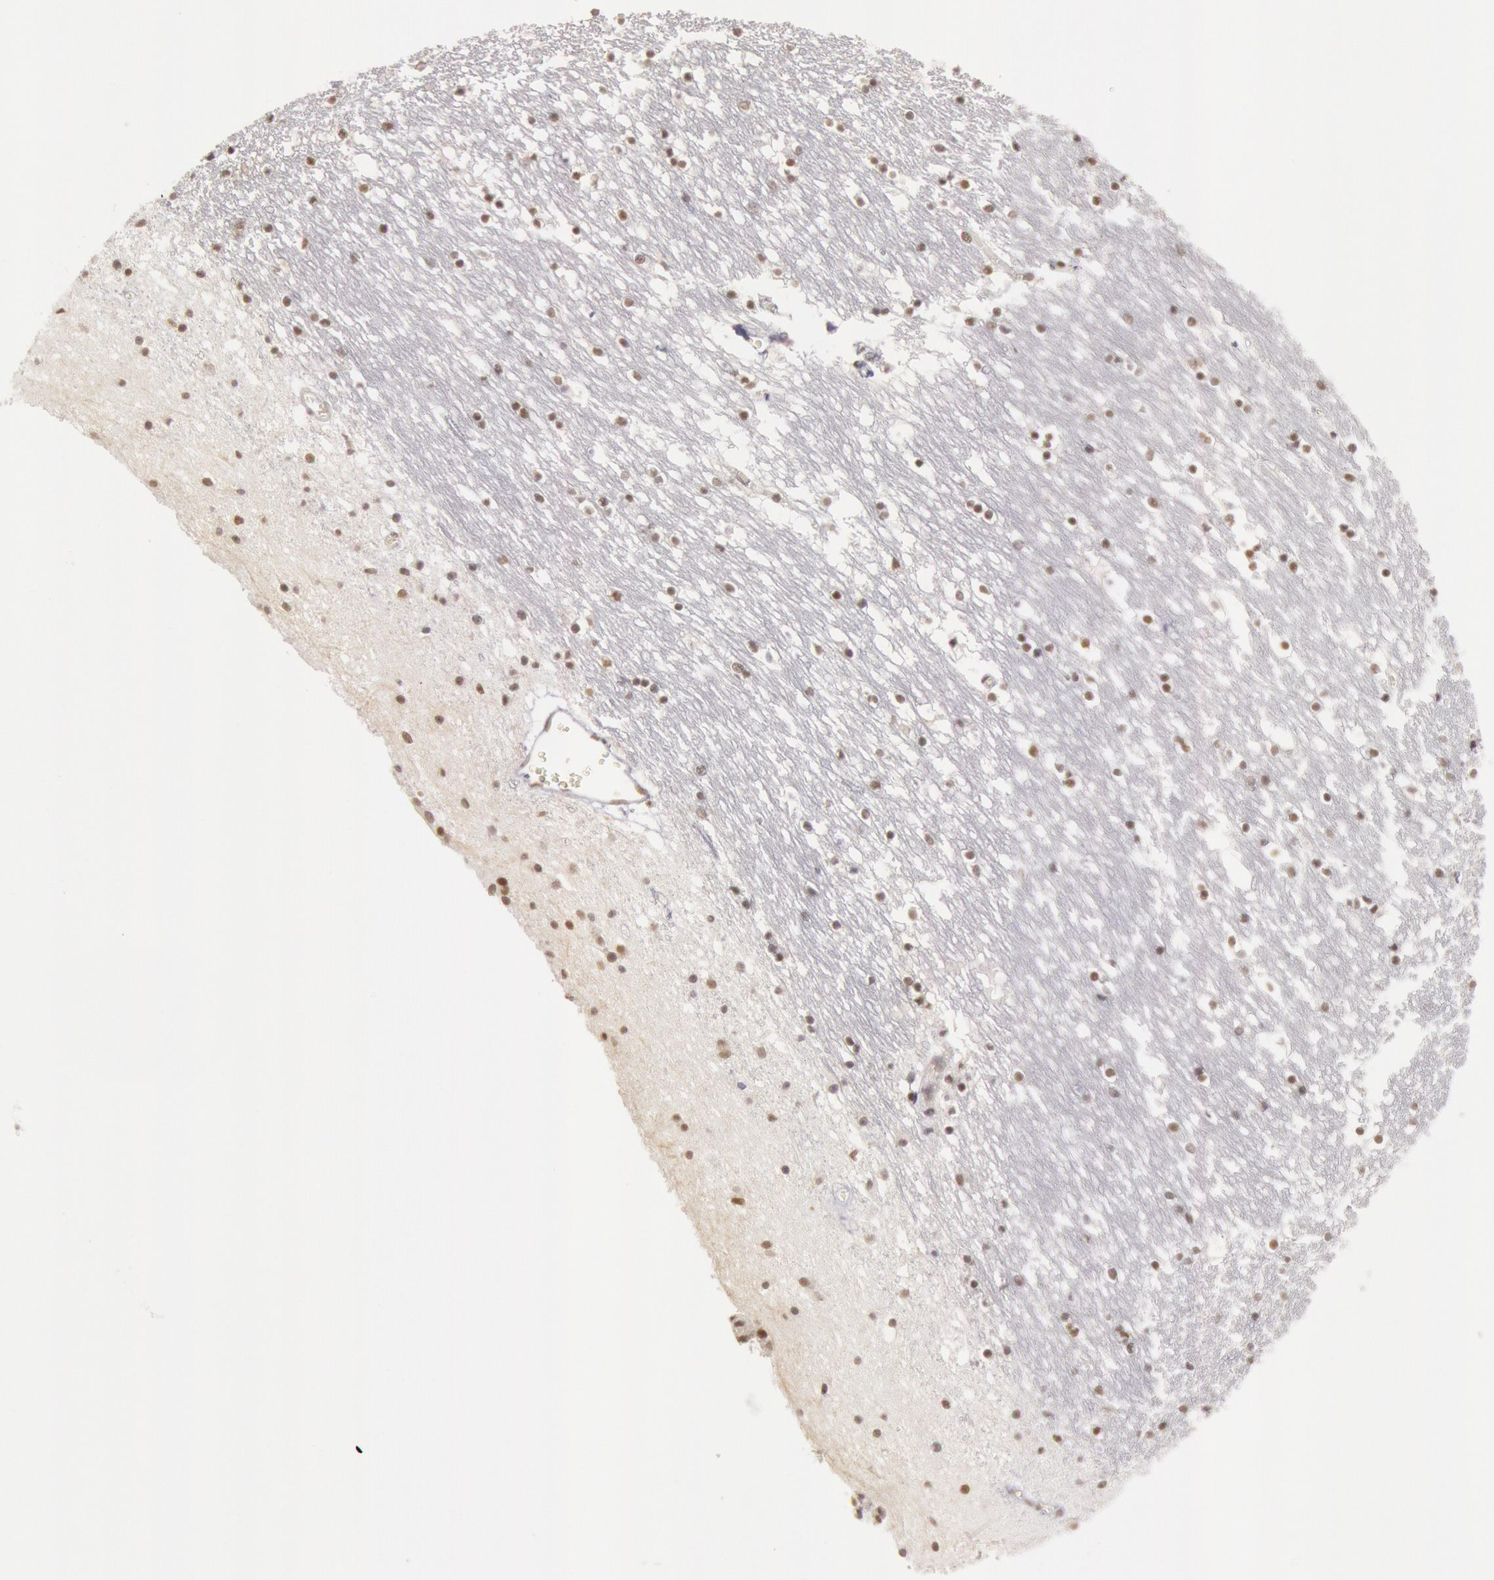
{"staining": {"intensity": "negative", "quantity": "none", "location": "none"}, "tissue": "caudate", "cell_type": "Glial cells", "image_type": "normal", "snomed": [{"axis": "morphology", "description": "Normal tissue, NOS"}, {"axis": "topography", "description": "Lateral ventricle wall"}], "caption": "IHC of normal caudate shows no positivity in glial cells. The staining was performed using DAB to visualize the protein expression in brown, while the nuclei were stained in blue with hematoxylin (Magnification: 20x).", "gene": "ESS2", "patient": {"sex": "male", "age": 45}}